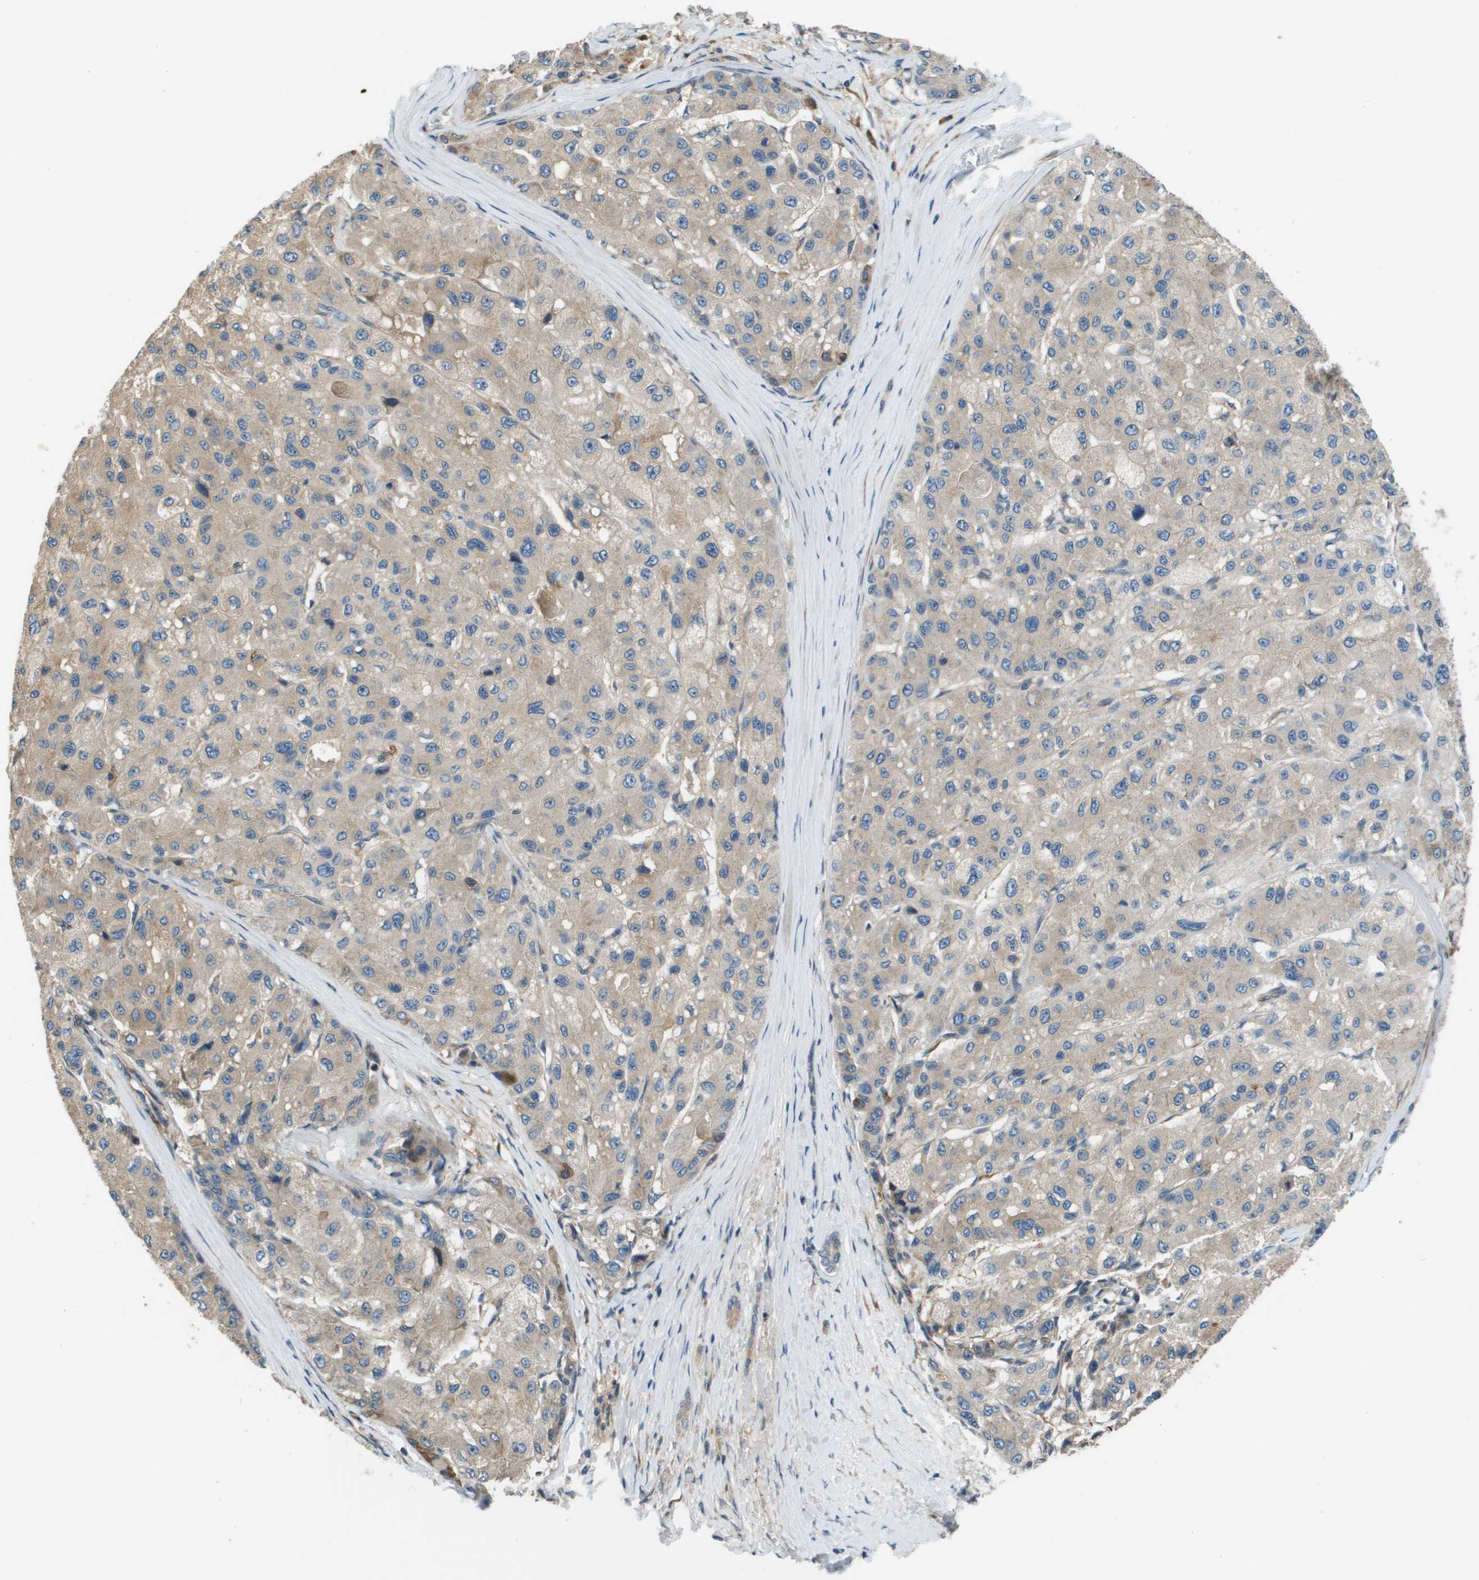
{"staining": {"intensity": "weak", "quantity": ">75%", "location": "cytoplasmic/membranous"}, "tissue": "liver cancer", "cell_type": "Tumor cells", "image_type": "cancer", "snomed": [{"axis": "morphology", "description": "Carcinoma, Hepatocellular, NOS"}, {"axis": "topography", "description": "Liver"}], "caption": "An immunohistochemistry micrograph of neoplastic tissue is shown. Protein staining in brown highlights weak cytoplasmic/membranous positivity in liver cancer within tumor cells. (IHC, brightfield microscopy, high magnification).", "gene": "SAMSN1", "patient": {"sex": "male", "age": 80}}